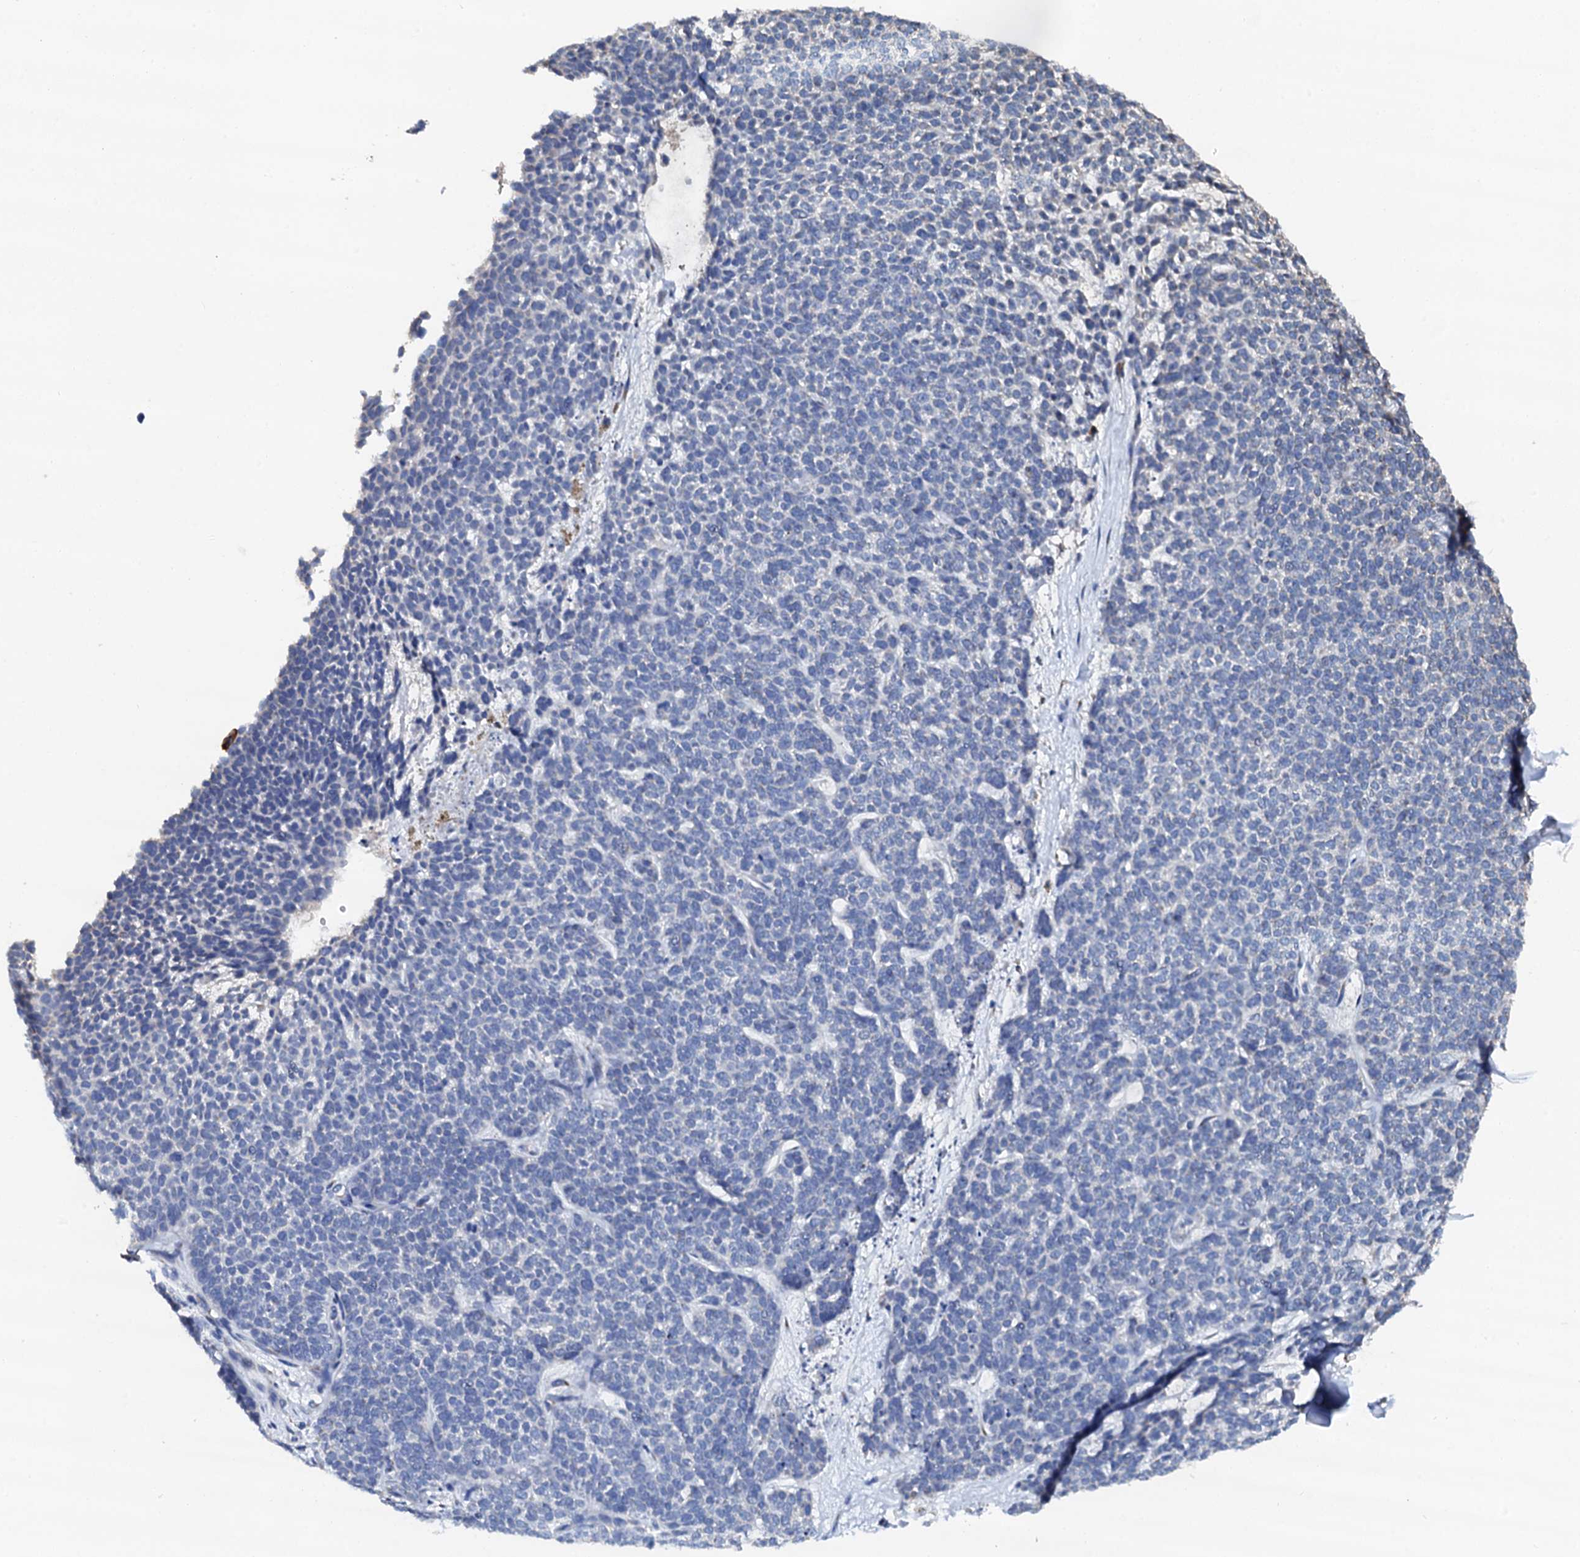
{"staining": {"intensity": "negative", "quantity": "none", "location": "none"}, "tissue": "skin cancer", "cell_type": "Tumor cells", "image_type": "cancer", "snomed": [{"axis": "morphology", "description": "Basal cell carcinoma"}, {"axis": "topography", "description": "Skin"}], "caption": "DAB immunohistochemical staining of skin basal cell carcinoma displays no significant expression in tumor cells.", "gene": "AKAP3", "patient": {"sex": "female", "age": 84}}